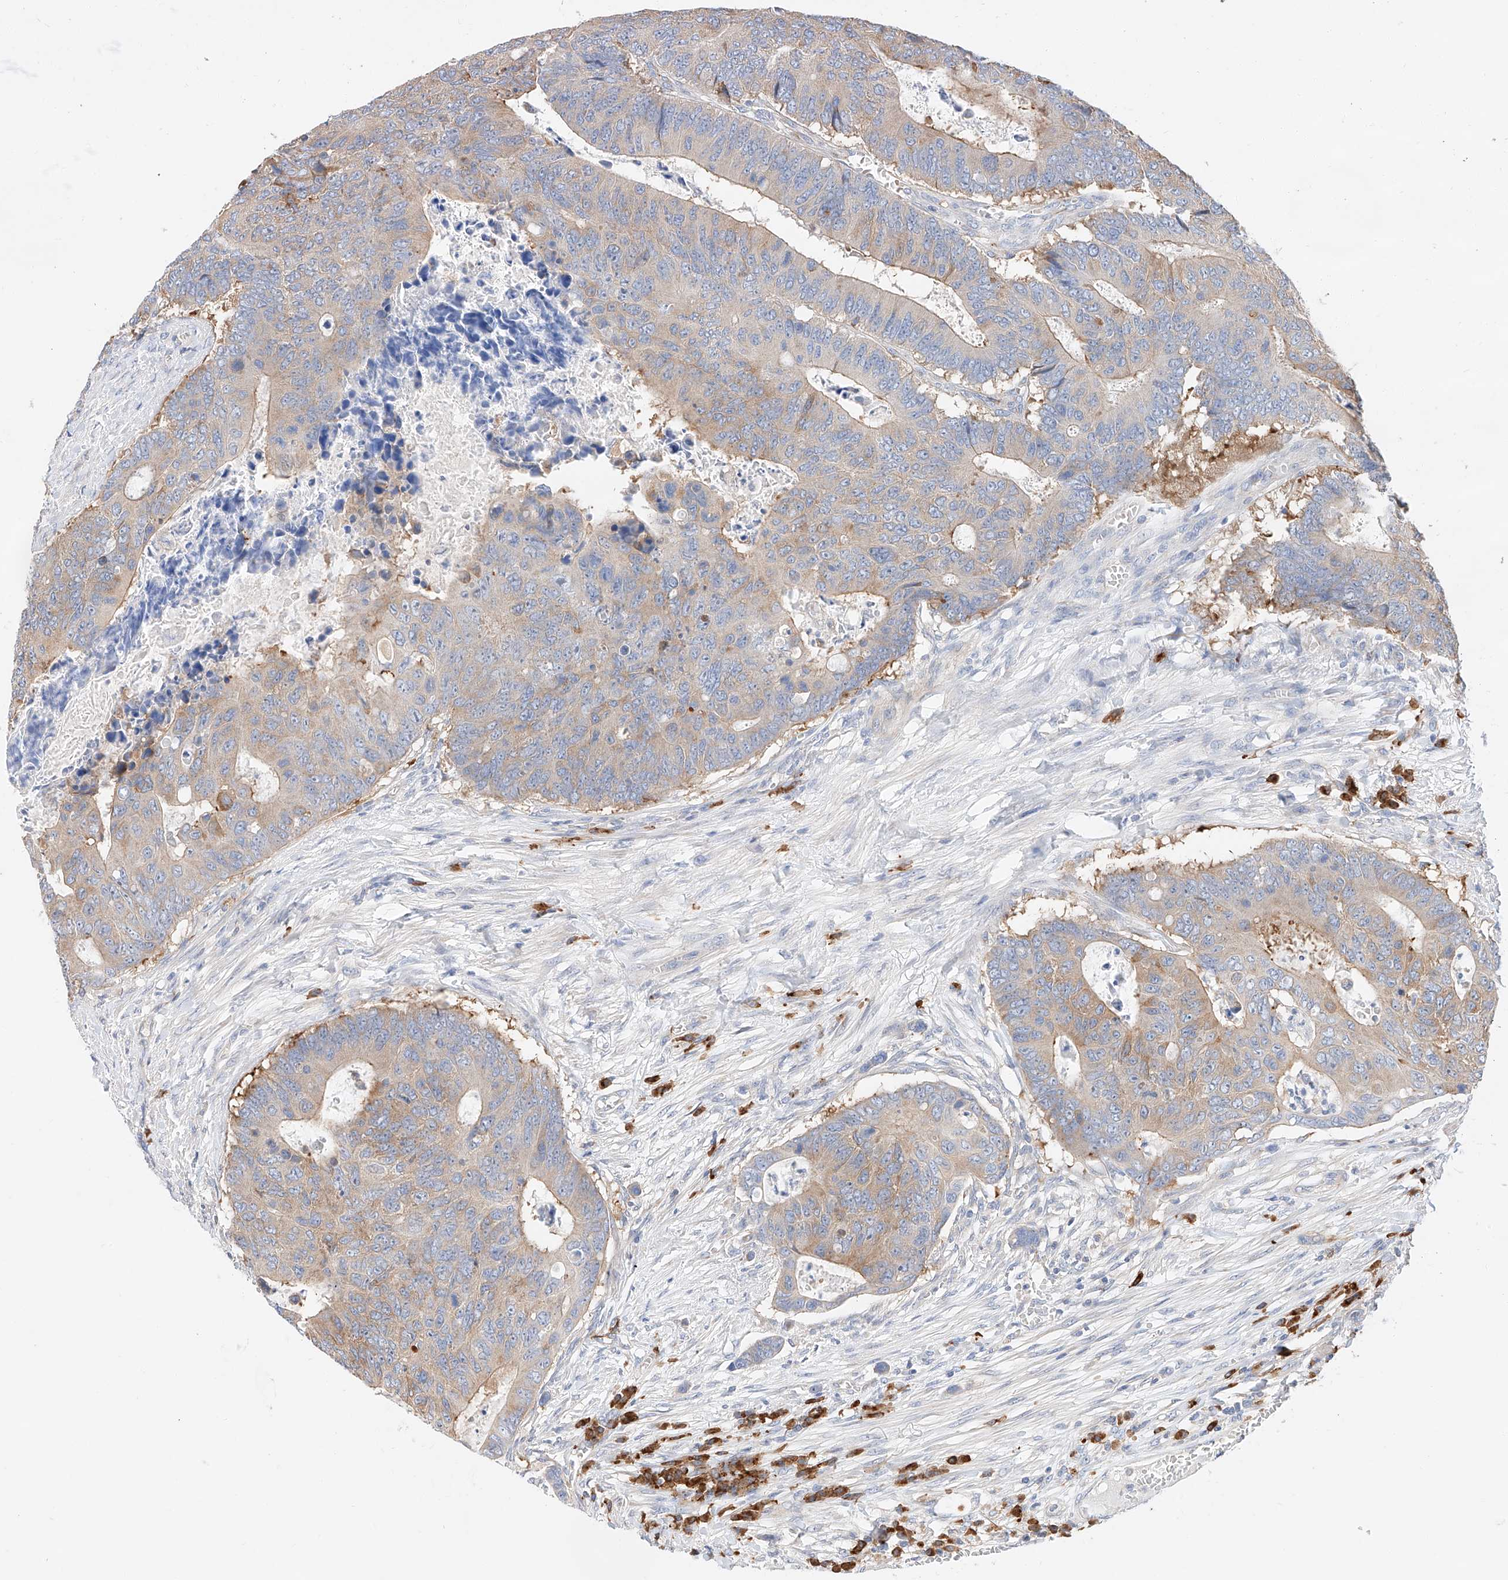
{"staining": {"intensity": "weak", "quantity": "25%-75%", "location": "cytoplasmic/membranous"}, "tissue": "colorectal cancer", "cell_type": "Tumor cells", "image_type": "cancer", "snomed": [{"axis": "morphology", "description": "Adenocarcinoma, NOS"}, {"axis": "topography", "description": "Colon"}], "caption": "Approximately 25%-75% of tumor cells in human colorectal adenocarcinoma demonstrate weak cytoplasmic/membranous protein positivity as visualized by brown immunohistochemical staining.", "gene": "GLMN", "patient": {"sex": "male", "age": 87}}